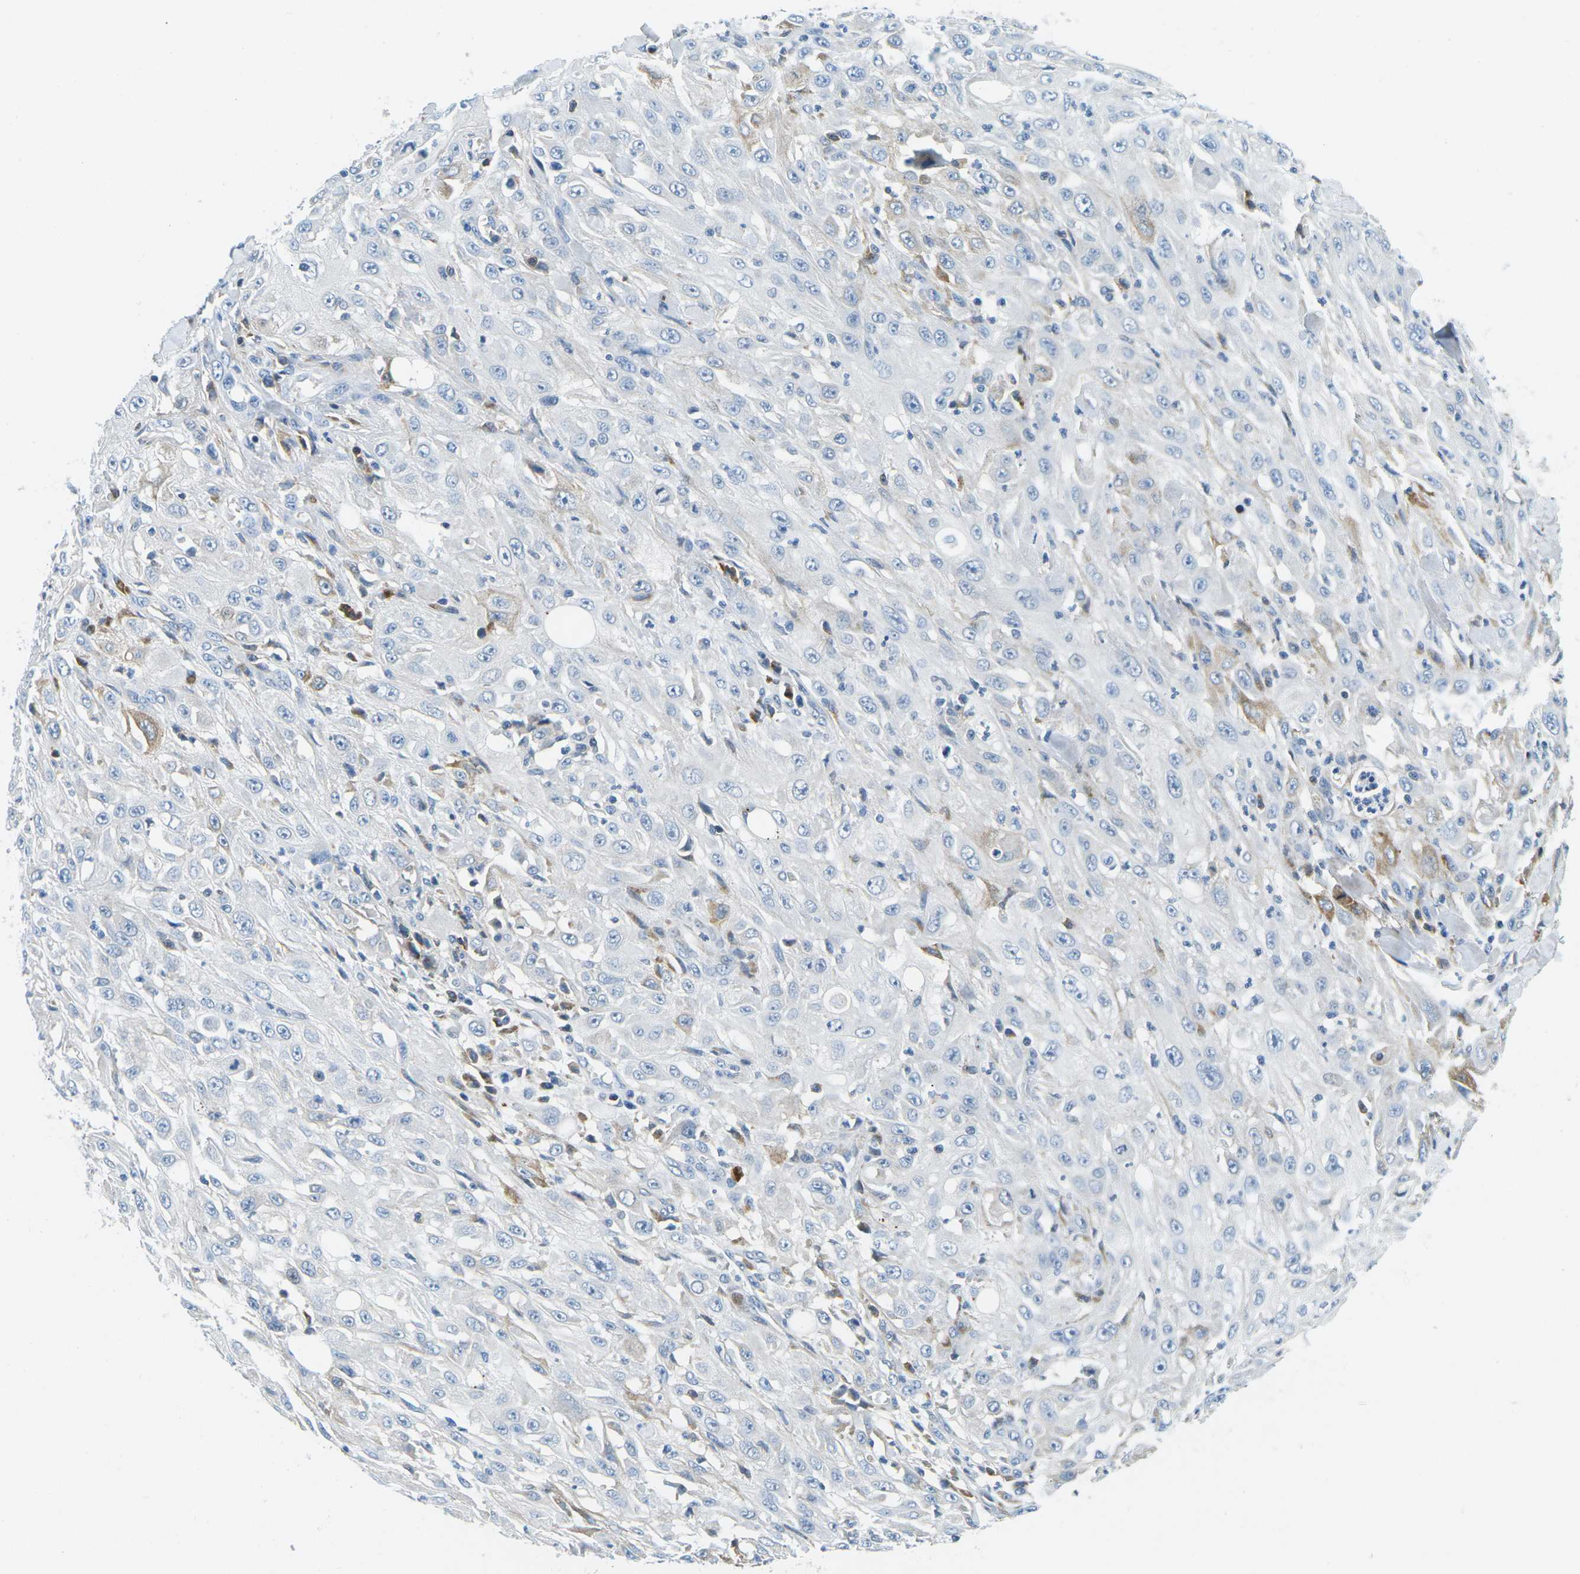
{"staining": {"intensity": "negative", "quantity": "none", "location": "none"}, "tissue": "skin cancer", "cell_type": "Tumor cells", "image_type": "cancer", "snomed": [{"axis": "morphology", "description": "Squamous cell carcinoma, NOS"}, {"axis": "morphology", "description": "Squamous cell carcinoma, metastatic, NOS"}, {"axis": "topography", "description": "Skin"}, {"axis": "topography", "description": "Lymph node"}], "caption": "IHC of squamous cell carcinoma (skin) shows no staining in tumor cells.", "gene": "CFB", "patient": {"sex": "male", "age": 75}}